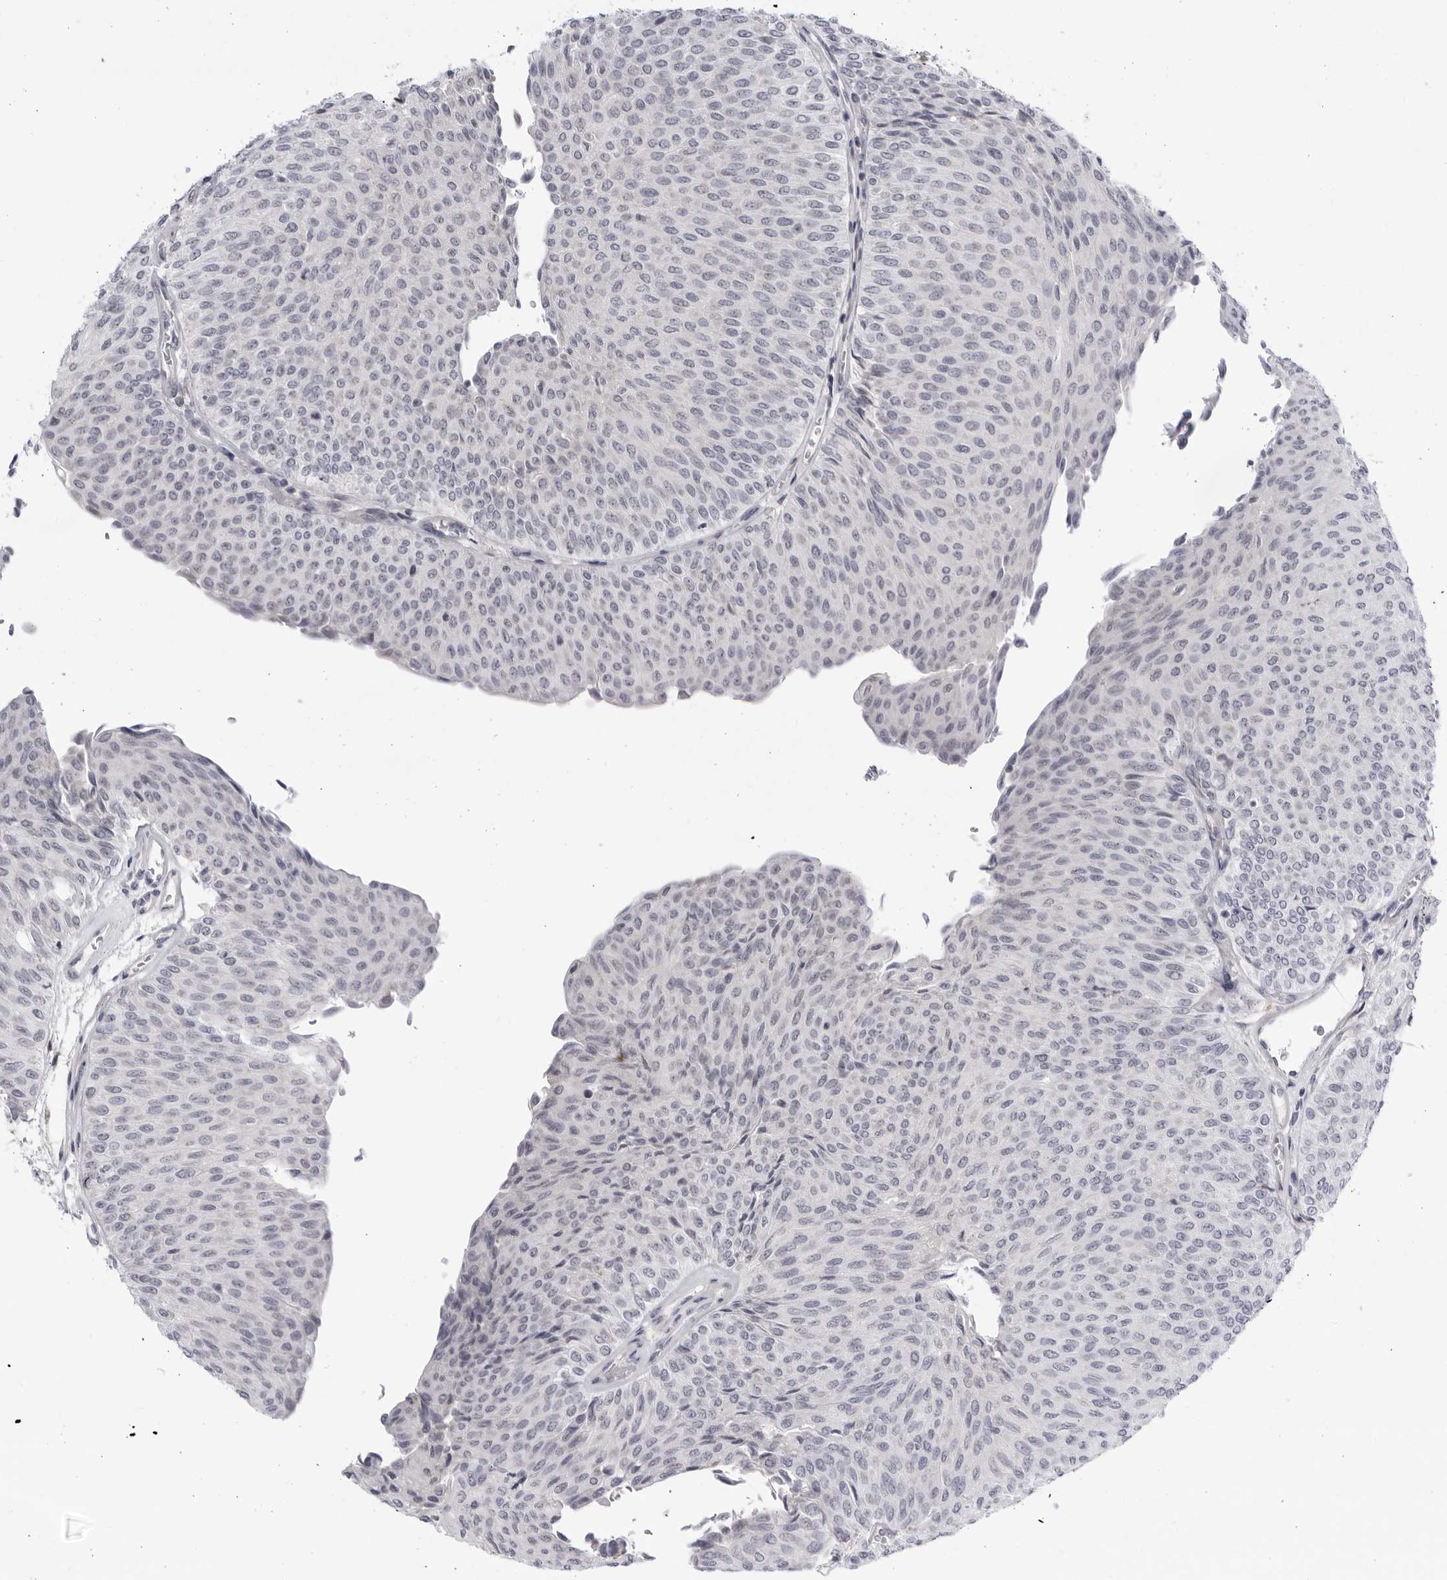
{"staining": {"intensity": "negative", "quantity": "none", "location": "none"}, "tissue": "urothelial cancer", "cell_type": "Tumor cells", "image_type": "cancer", "snomed": [{"axis": "morphology", "description": "Urothelial carcinoma, Low grade"}, {"axis": "topography", "description": "Urinary bladder"}], "caption": "Immunohistochemistry (IHC) photomicrograph of neoplastic tissue: urothelial cancer stained with DAB (3,3'-diaminobenzidine) demonstrates no significant protein positivity in tumor cells.", "gene": "CNBD1", "patient": {"sex": "male", "age": 78}}